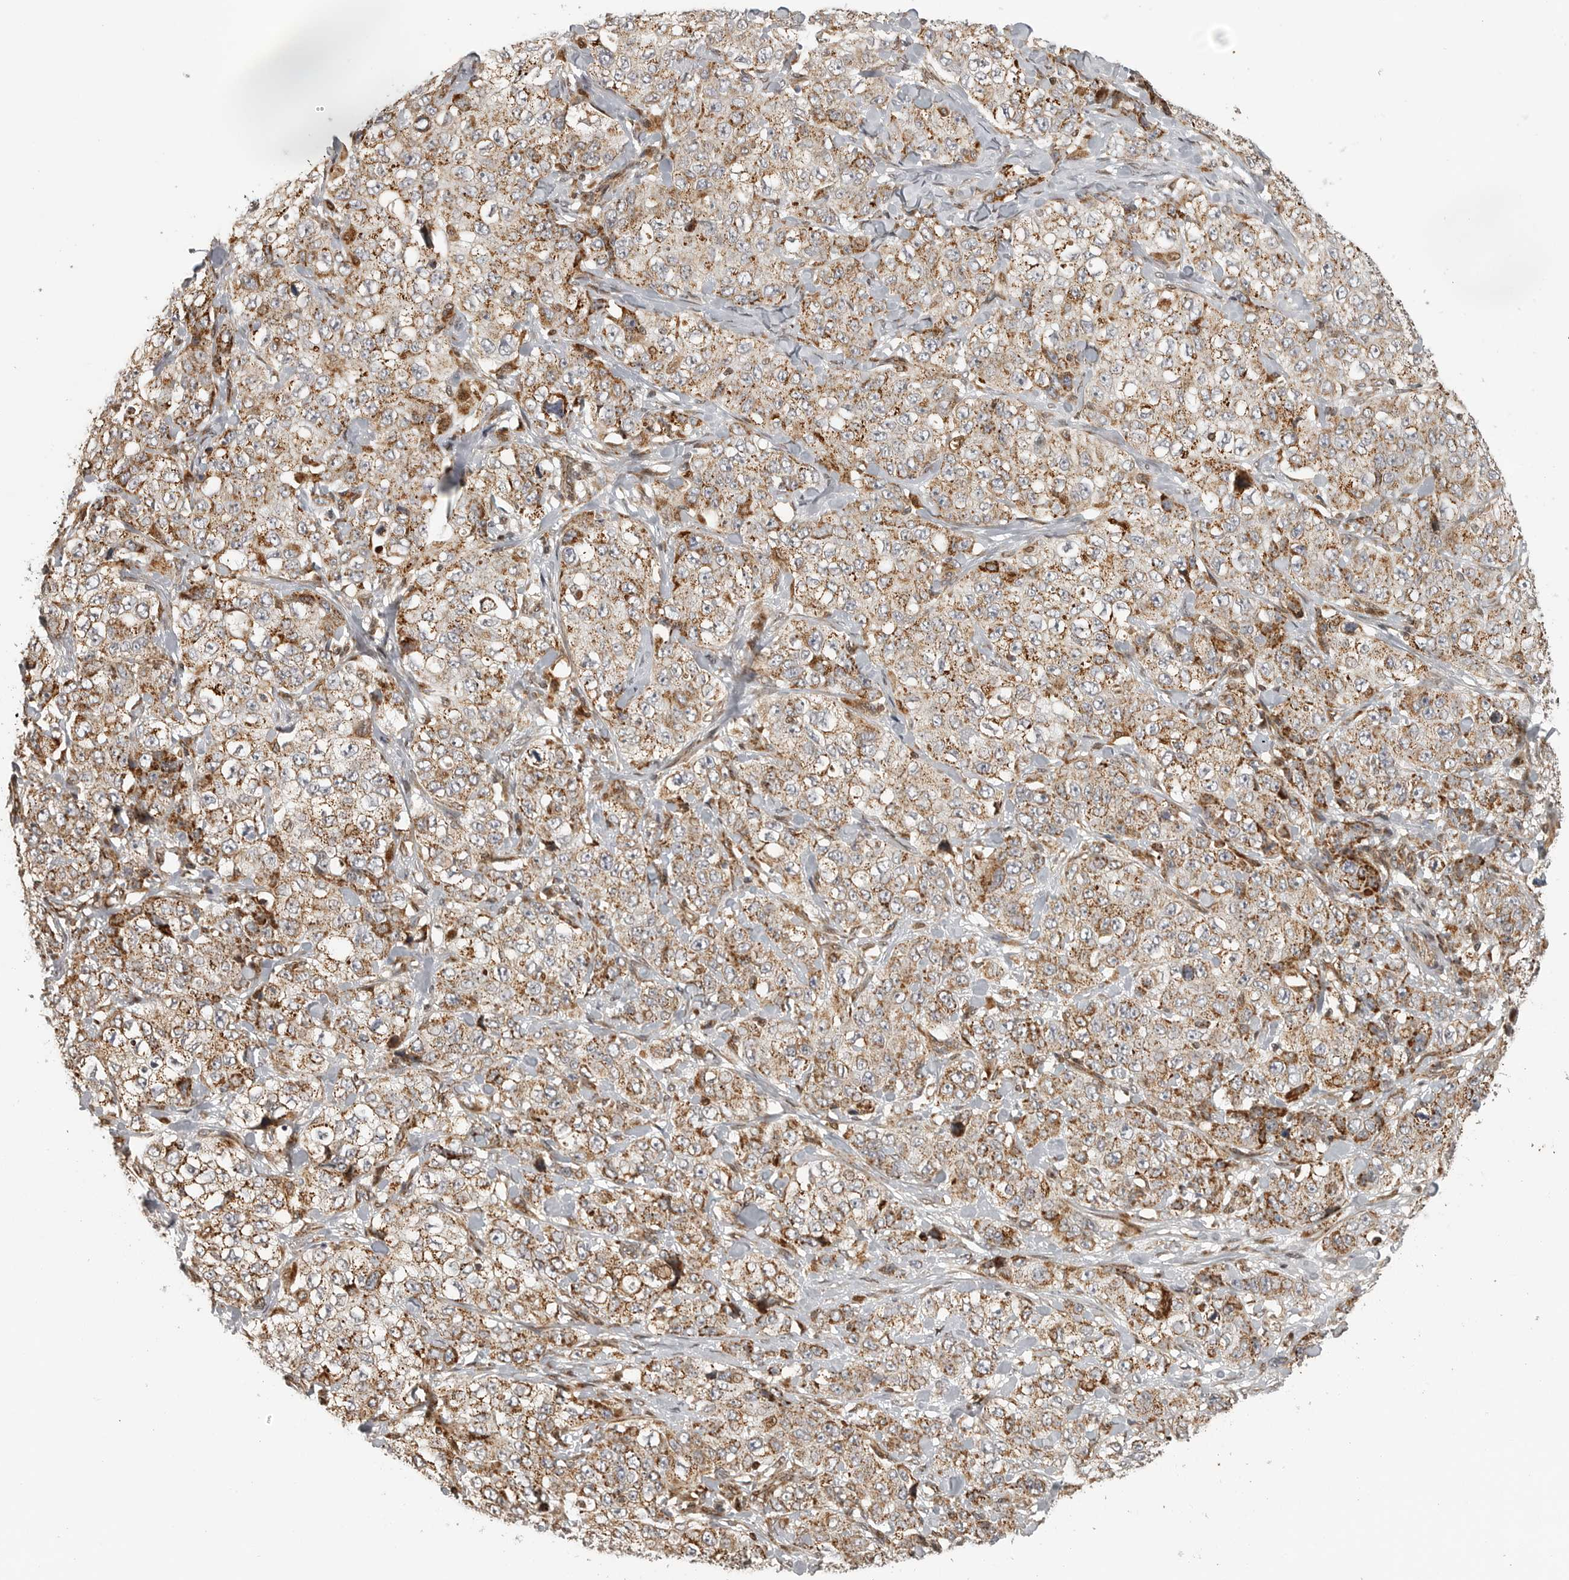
{"staining": {"intensity": "moderate", "quantity": ">75%", "location": "cytoplasmic/membranous"}, "tissue": "stomach cancer", "cell_type": "Tumor cells", "image_type": "cancer", "snomed": [{"axis": "morphology", "description": "Adenocarcinoma, NOS"}, {"axis": "topography", "description": "Stomach"}], "caption": "This micrograph exhibits immunohistochemistry (IHC) staining of human adenocarcinoma (stomach), with medium moderate cytoplasmic/membranous staining in approximately >75% of tumor cells.", "gene": "NARS2", "patient": {"sex": "male", "age": 48}}